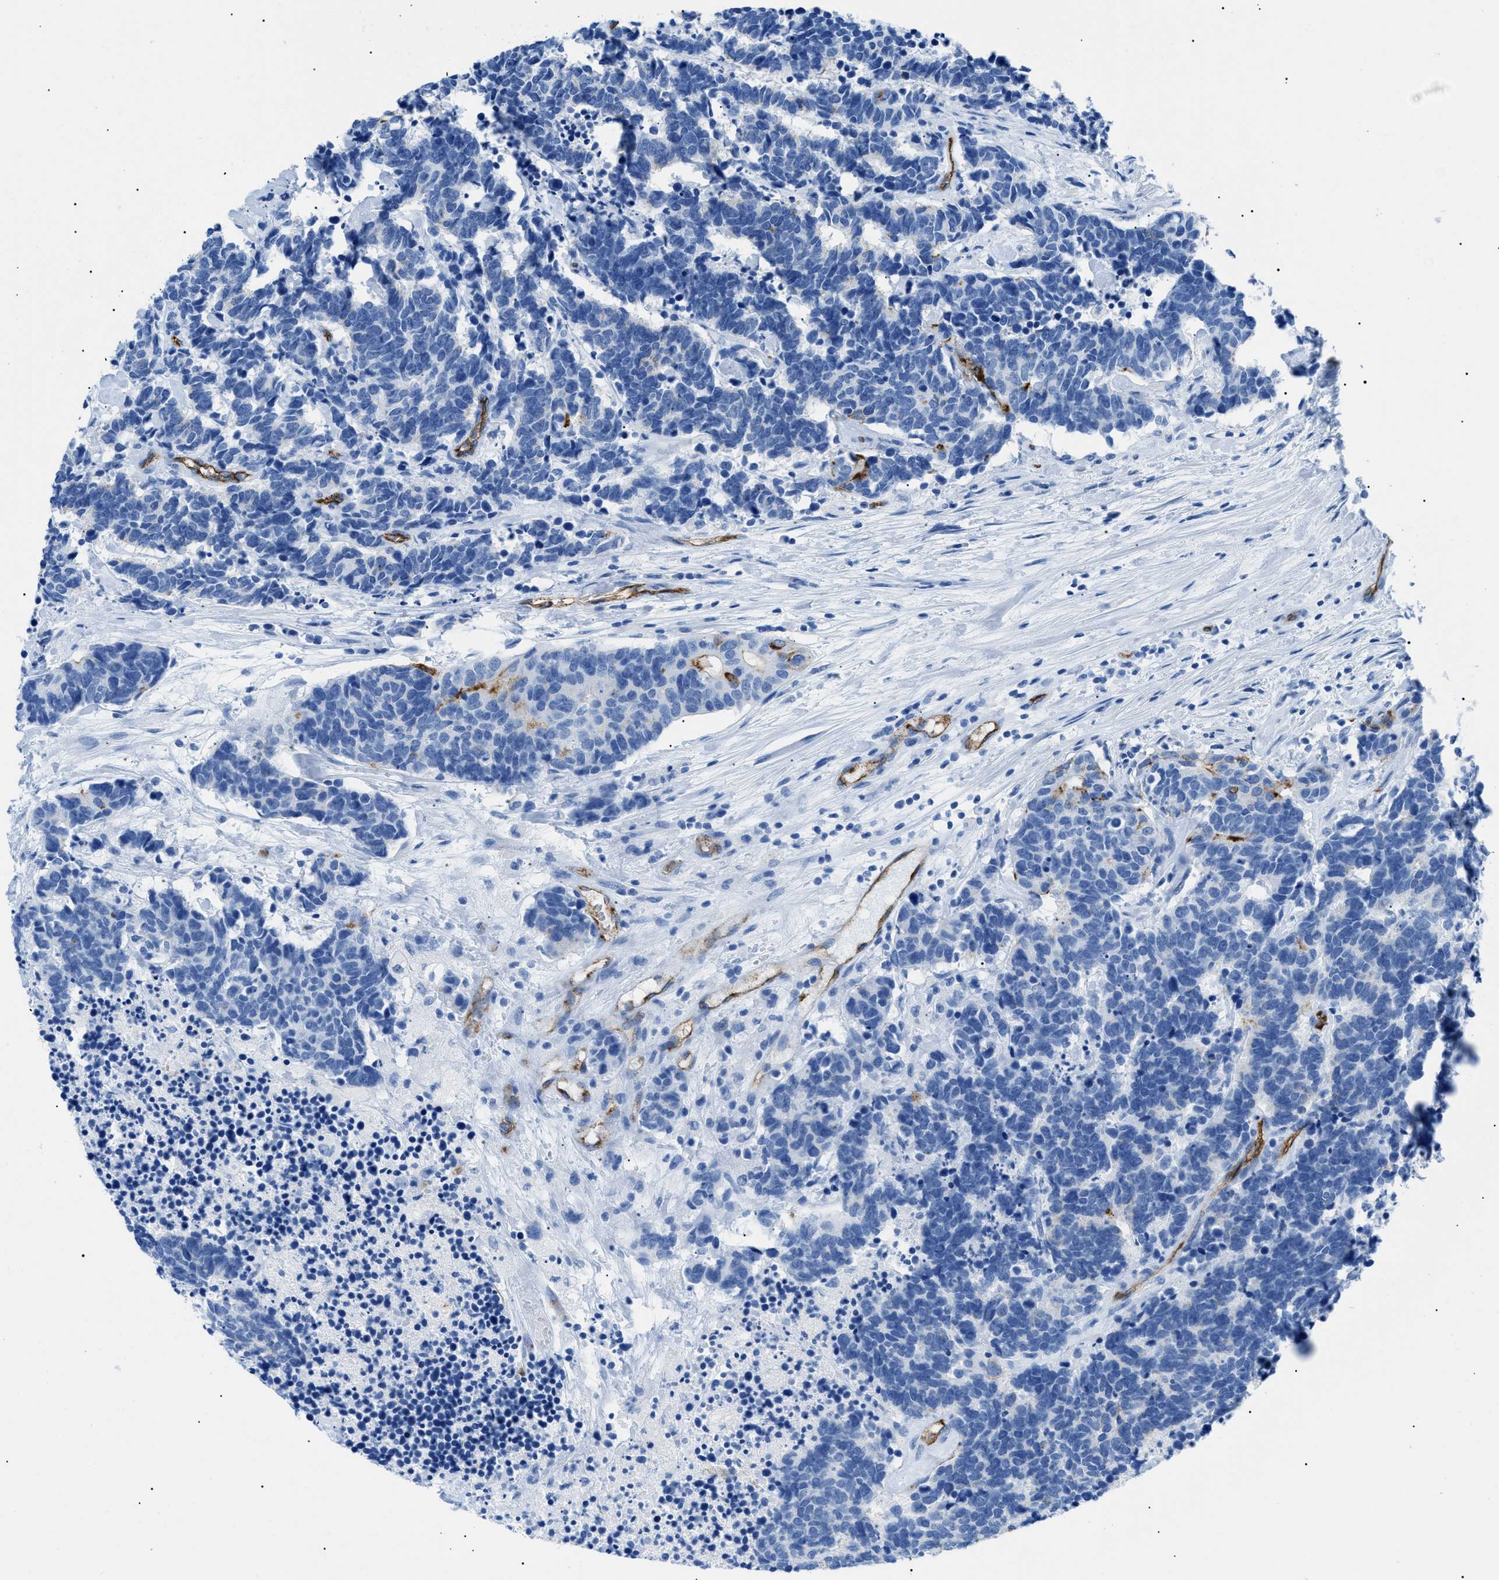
{"staining": {"intensity": "negative", "quantity": "none", "location": "none"}, "tissue": "carcinoid", "cell_type": "Tumor cells", "image_type": "cancer", "snomed": [{"axis": "morphology", "description": "Carcinoma, NOS"}, {"axis": "morphology", "description": "Carcinoid, malignant, NOS"}, {"axis": "topography", "description": "Urinary bladder"}], "caption": "Micrograph shows no protein positivity in tumor cells of malignant carcinoid tissue.", "gene": "PODXL", "patient": {"sex": "male", "age": 57}}